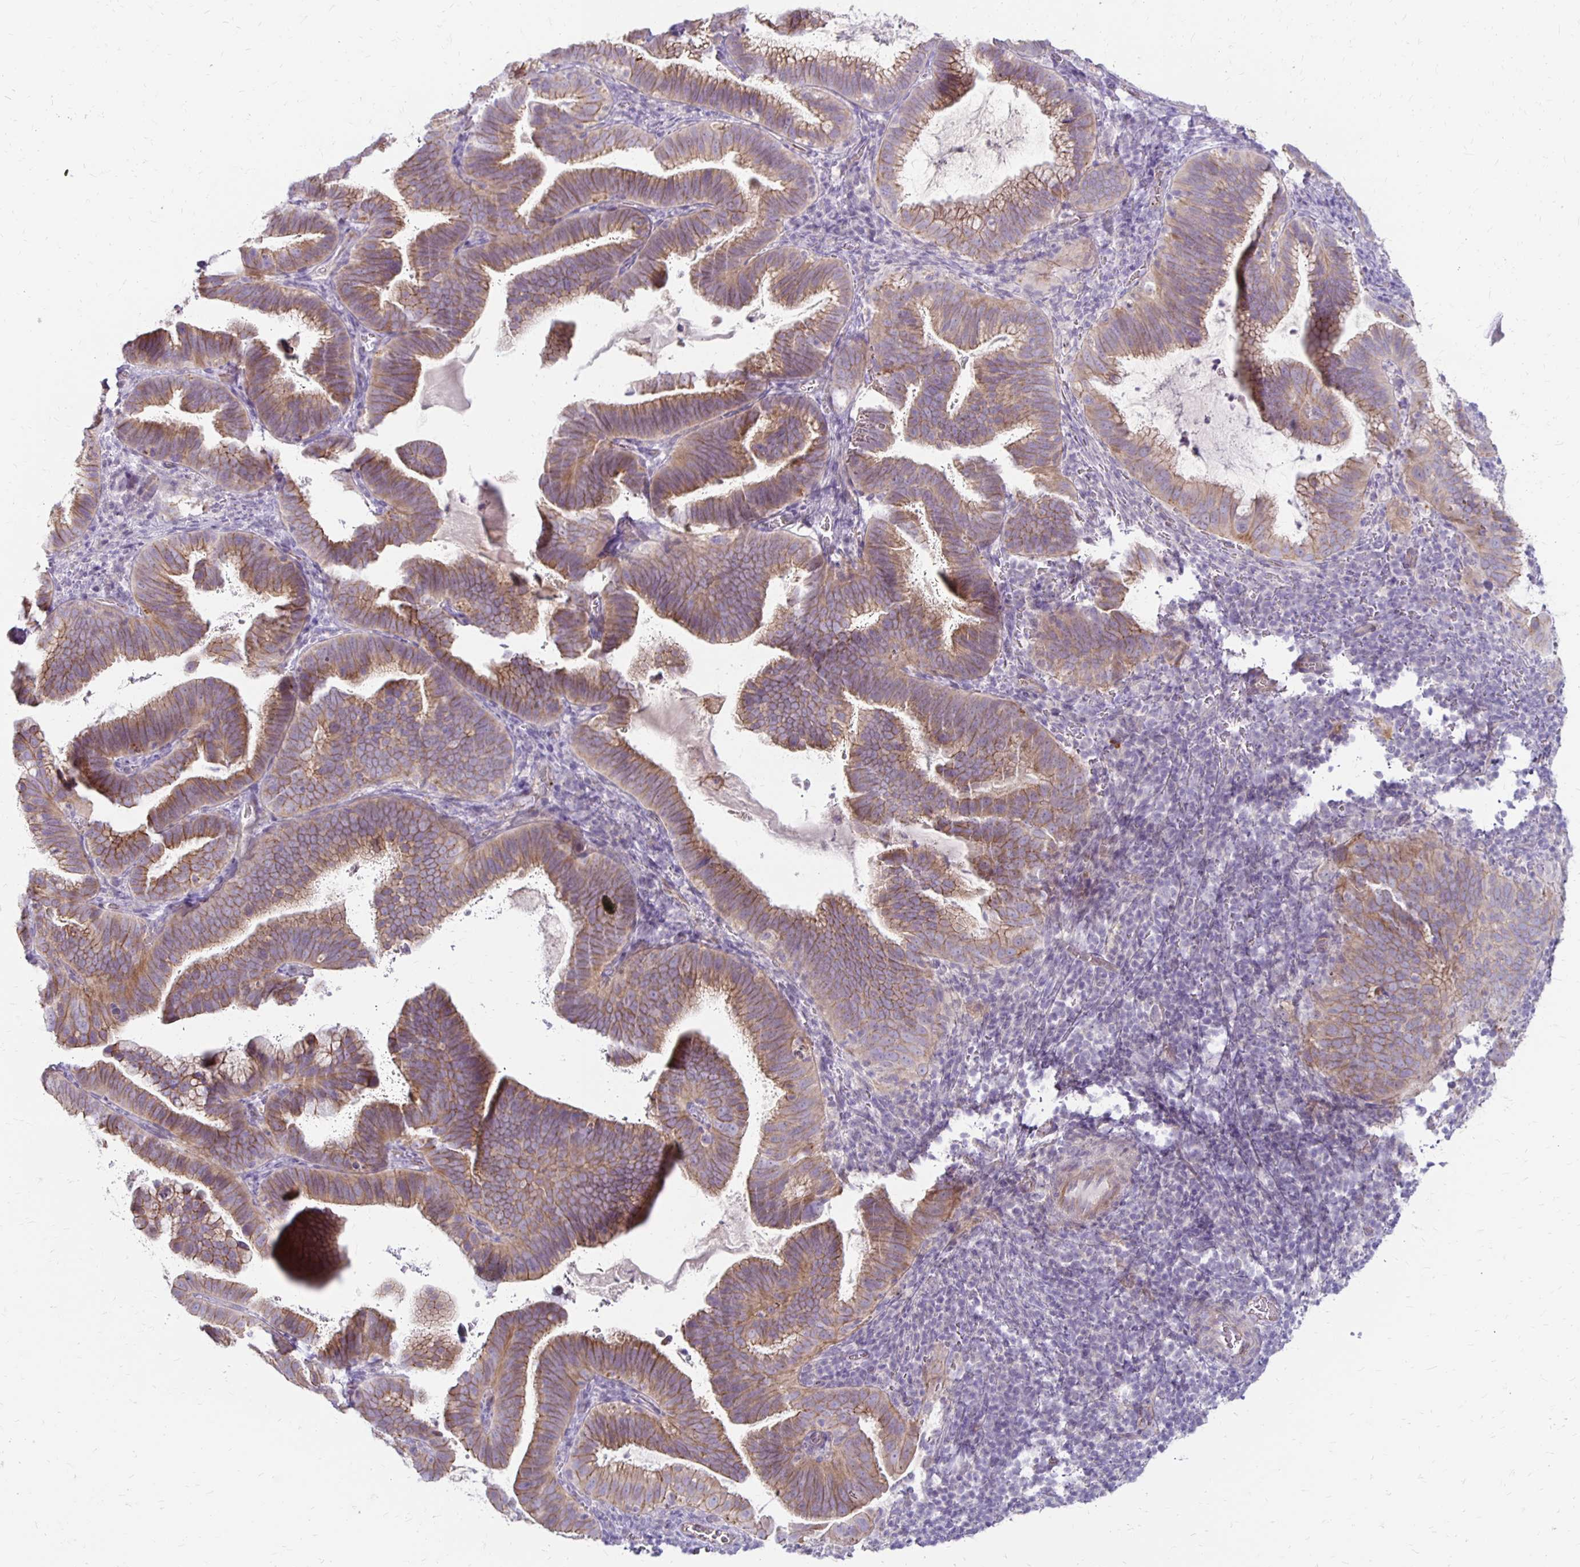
{"staining": {"intensity": "moderate", "quantity": ">75%", "location": "cytoplasmic/membranous"}, "tissue": "cervical cancer", "cell_type": "Tumor cells", "image_type": "cancer", "snomed": [{"axis": "morphology", "description": "Adenocarcinoma, NOS"}, {"axis": "topography", "description": "Cervix"}], "caption": "The photomicrograph displays a brown stain indicating the presence of a protein in the cytoplasmic/membranous of tumor cells in cervical cancer (adenocarcinoma).", "gene": "KATNBL1", "patient": {"sex": "female", "age": 61}}